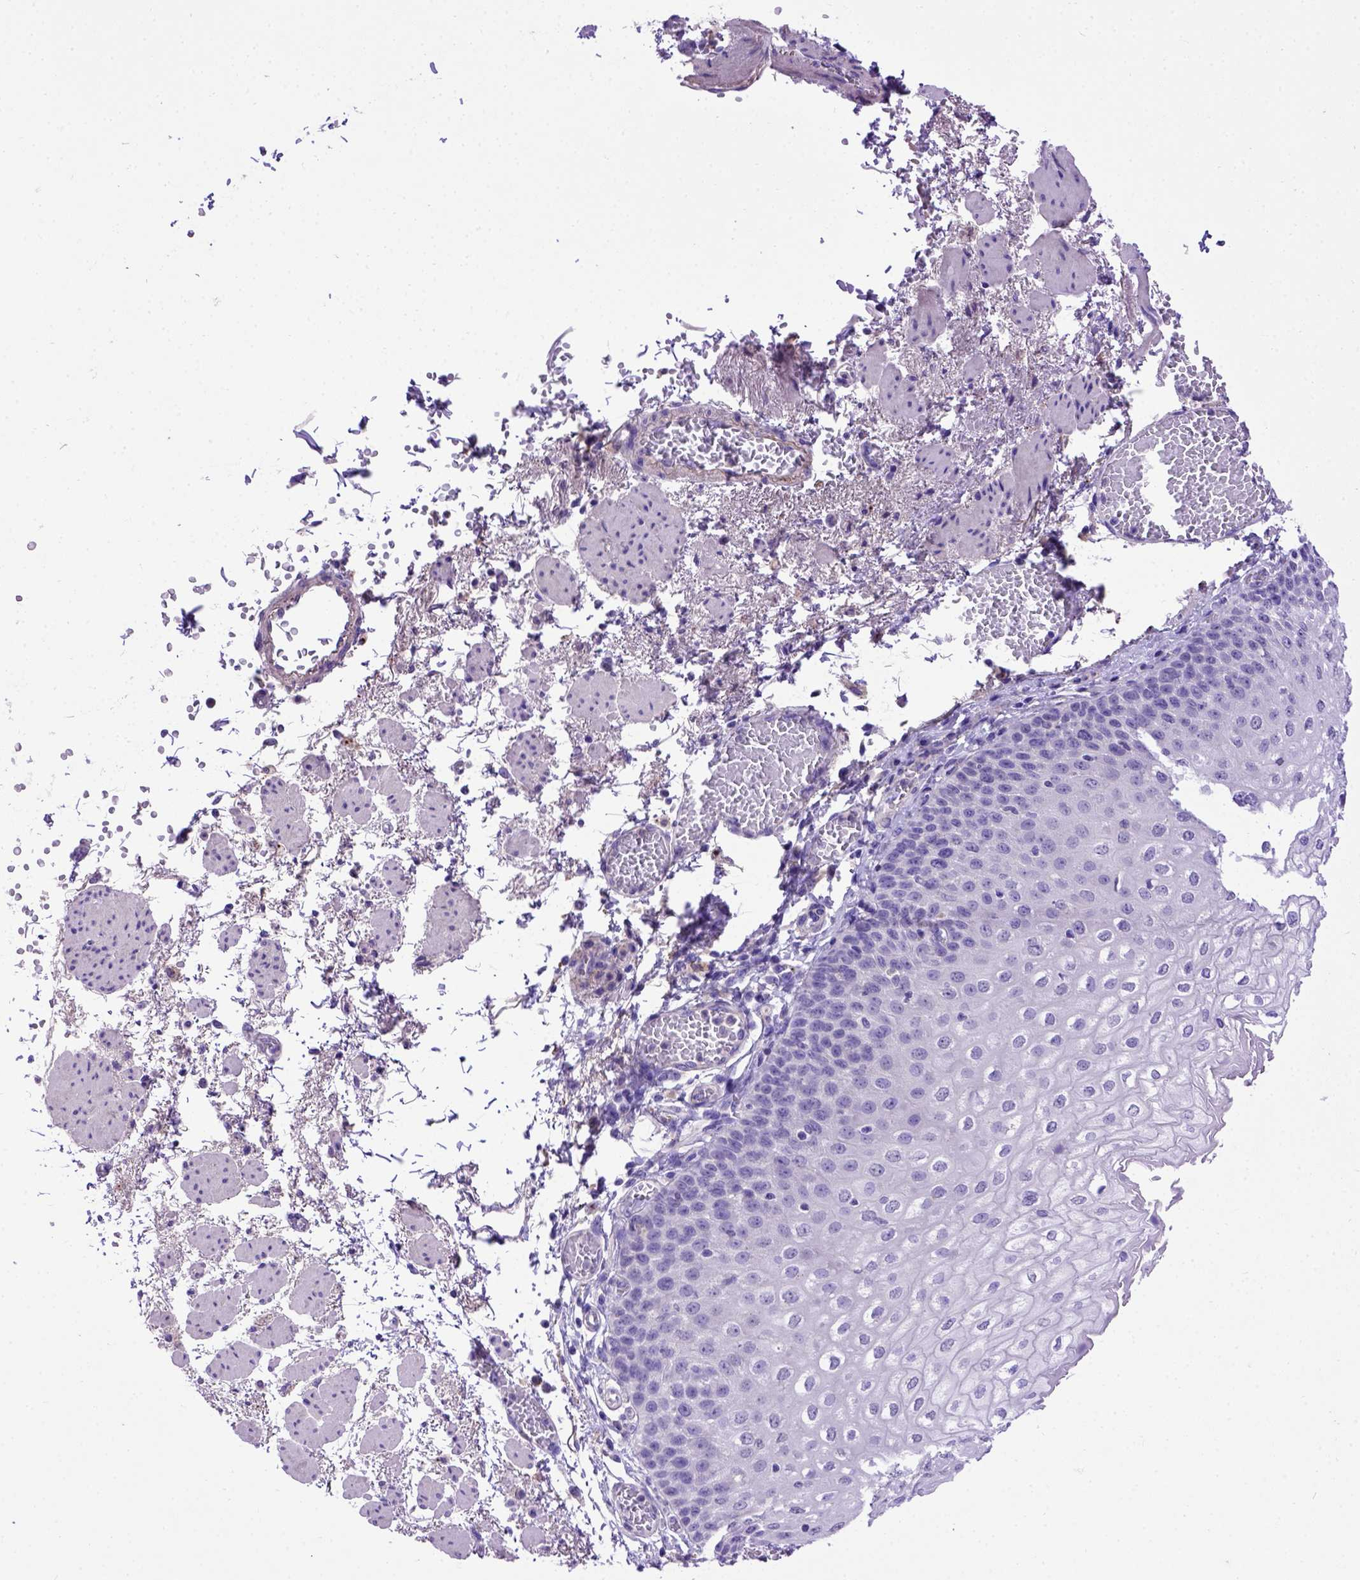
{"staining": {"intensity": "negative", "quantity": "none", "location": "none"}, "tissue": "esophagus", "cell_type": "Squamous epithelial cells", "image_type": "normal", "snomed": [{"axis": "morphology", "description": "Normal tissue, NOS"}, {"axis": "morphology", "description": "Adenocarcinoma, NOS"}, {"axis": "topography", "description": "Esophagus"}], "caption": "IHC histopathology image of normal esophagus: esophagus stained with DAB displays no significant protein positivity in squamous epithelial cells. The staining is performed using DAB brown chromogen with nuclei counter-stained in using hematoxylin.", "gene": "ADAM12", "patient": {"sex": "male", "age": 81}}